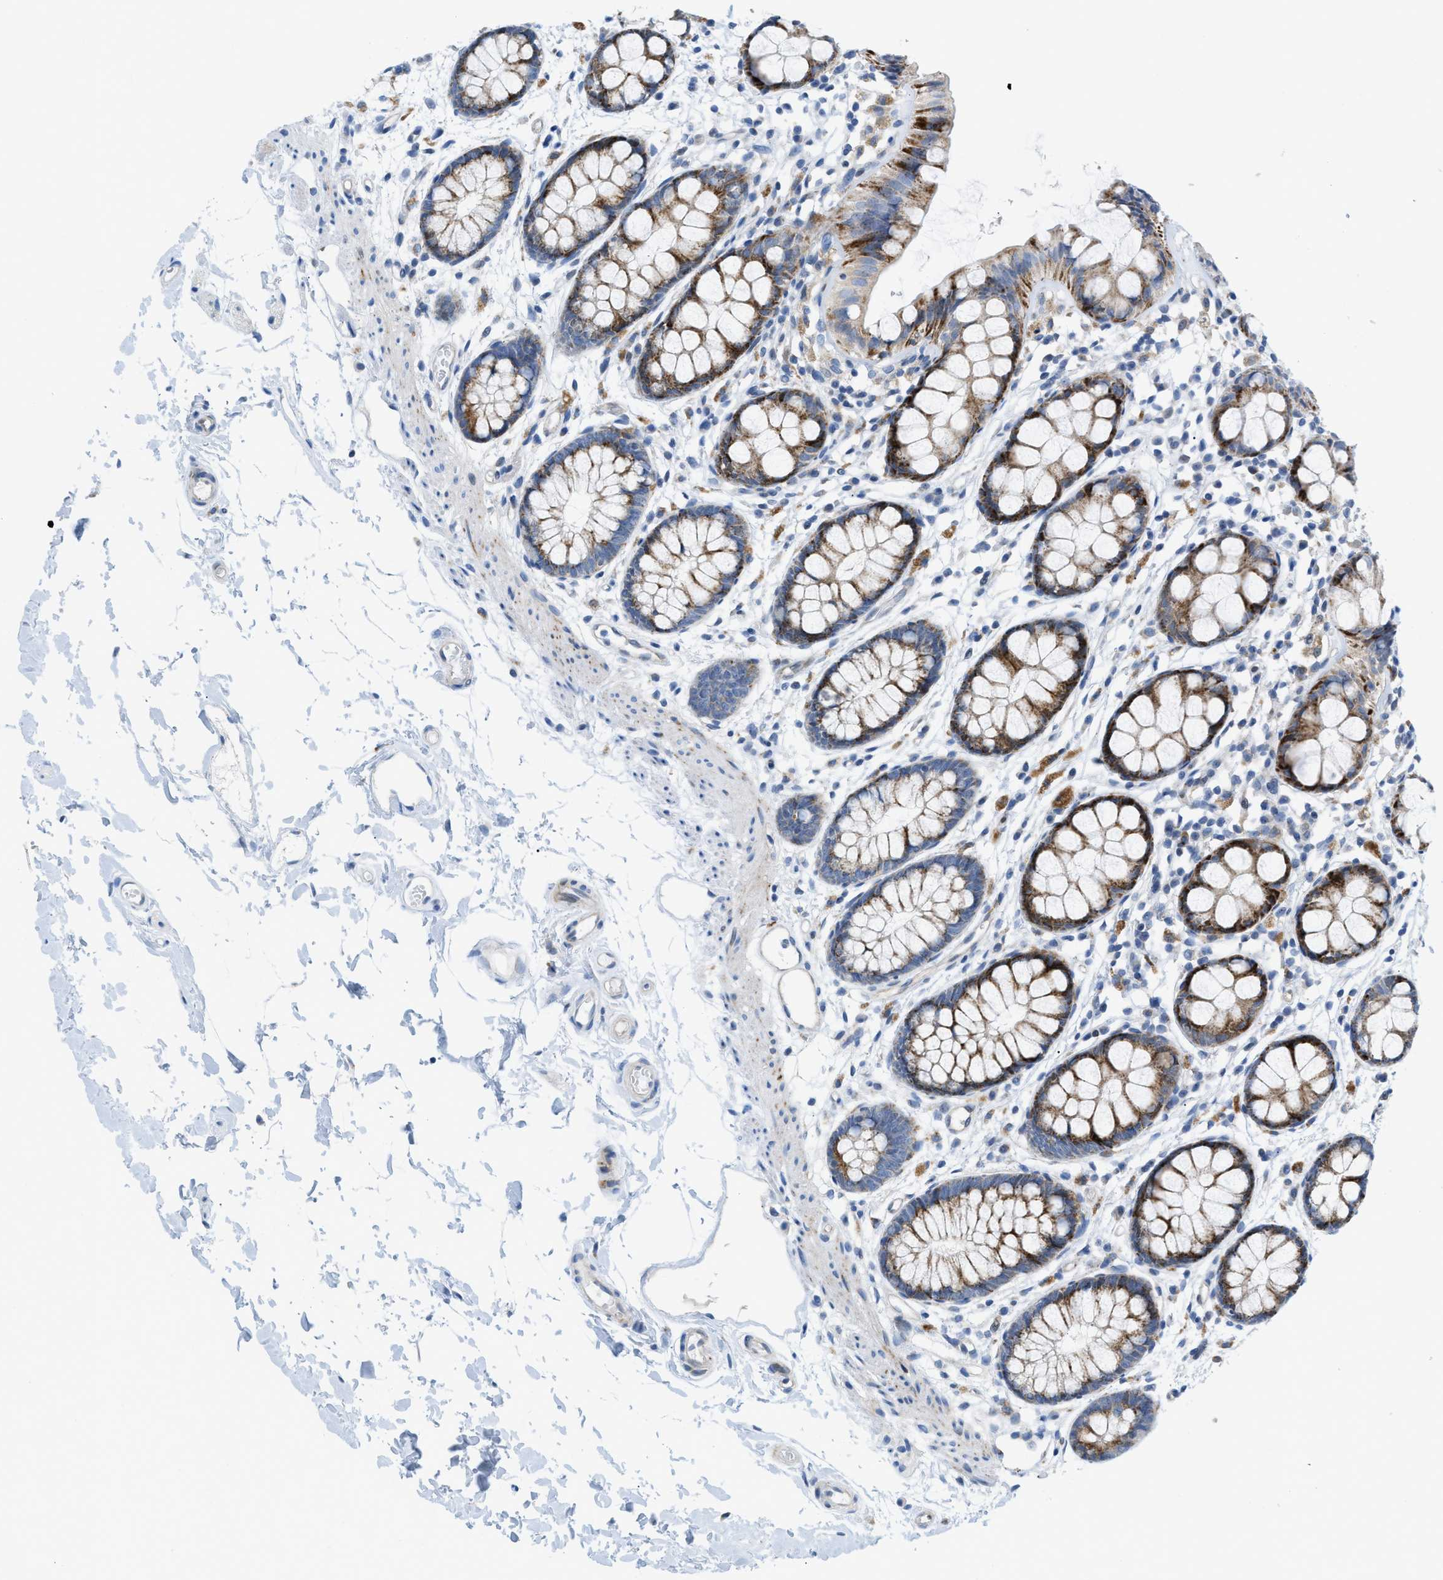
{"staining": {"intensity": "moderate", "quantity": ">75%", "location": "cytoplasmic/membranous"}, "tissue": "rectum", "cell_type": "Glandular cells", "image_type": "normal", "snomed": [{"axis": "morphology", "description": "Normal tissue, NOS"}, {"axis": "topography", "description": "Rectum"}], "caption": "Immunohistochemical staining of unremarkable rectum reveals moderate cytoplasmic/membranous protein positivity in about >75% of glandular cells.", "gene": "RBBP9", "patient": {"sex": "female", "age": 66}}